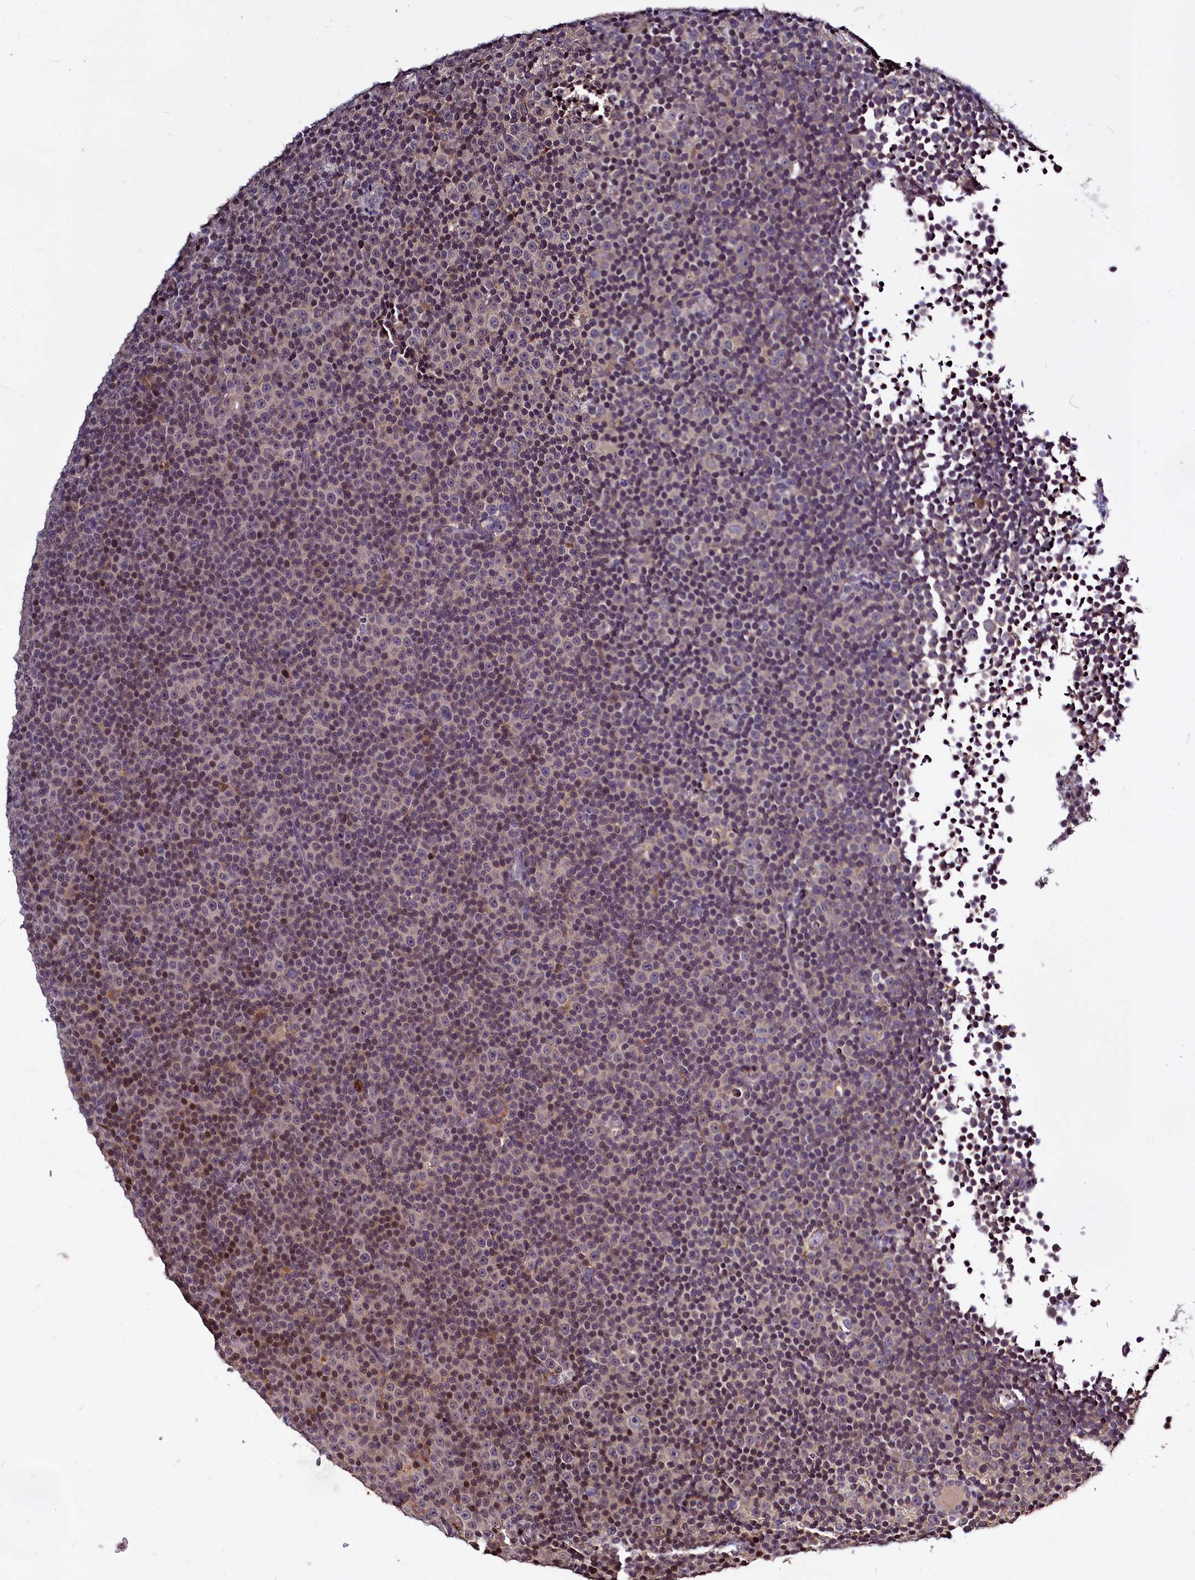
{"staining": {"intensity": "moderate", "quantity": "<25%", "location": "nuclear"}, "tissue": "lymphoma", "cell_type": "Tumor cells", "image_type": "cancer", "snomed": [{"axis": "morphology", "description": "Malignant lymphoma, non-Hodgkin's type, Low grade"}, {"axis": "topography", "description": "Lymph node"}], "caption": "Immunohistochemistry (IHC) image of neoplastic tissue: low-grade malignant lymphoma, non-Hodgkin's type stained using immunohistochemistry (IHC) reveals low levels of moderate protein expression localized specifically in the nuclear of tumor cells, appearing as a nuclear brown color.", "gene": "ATG101", "patient": {"sex": "female", "age": 67}}